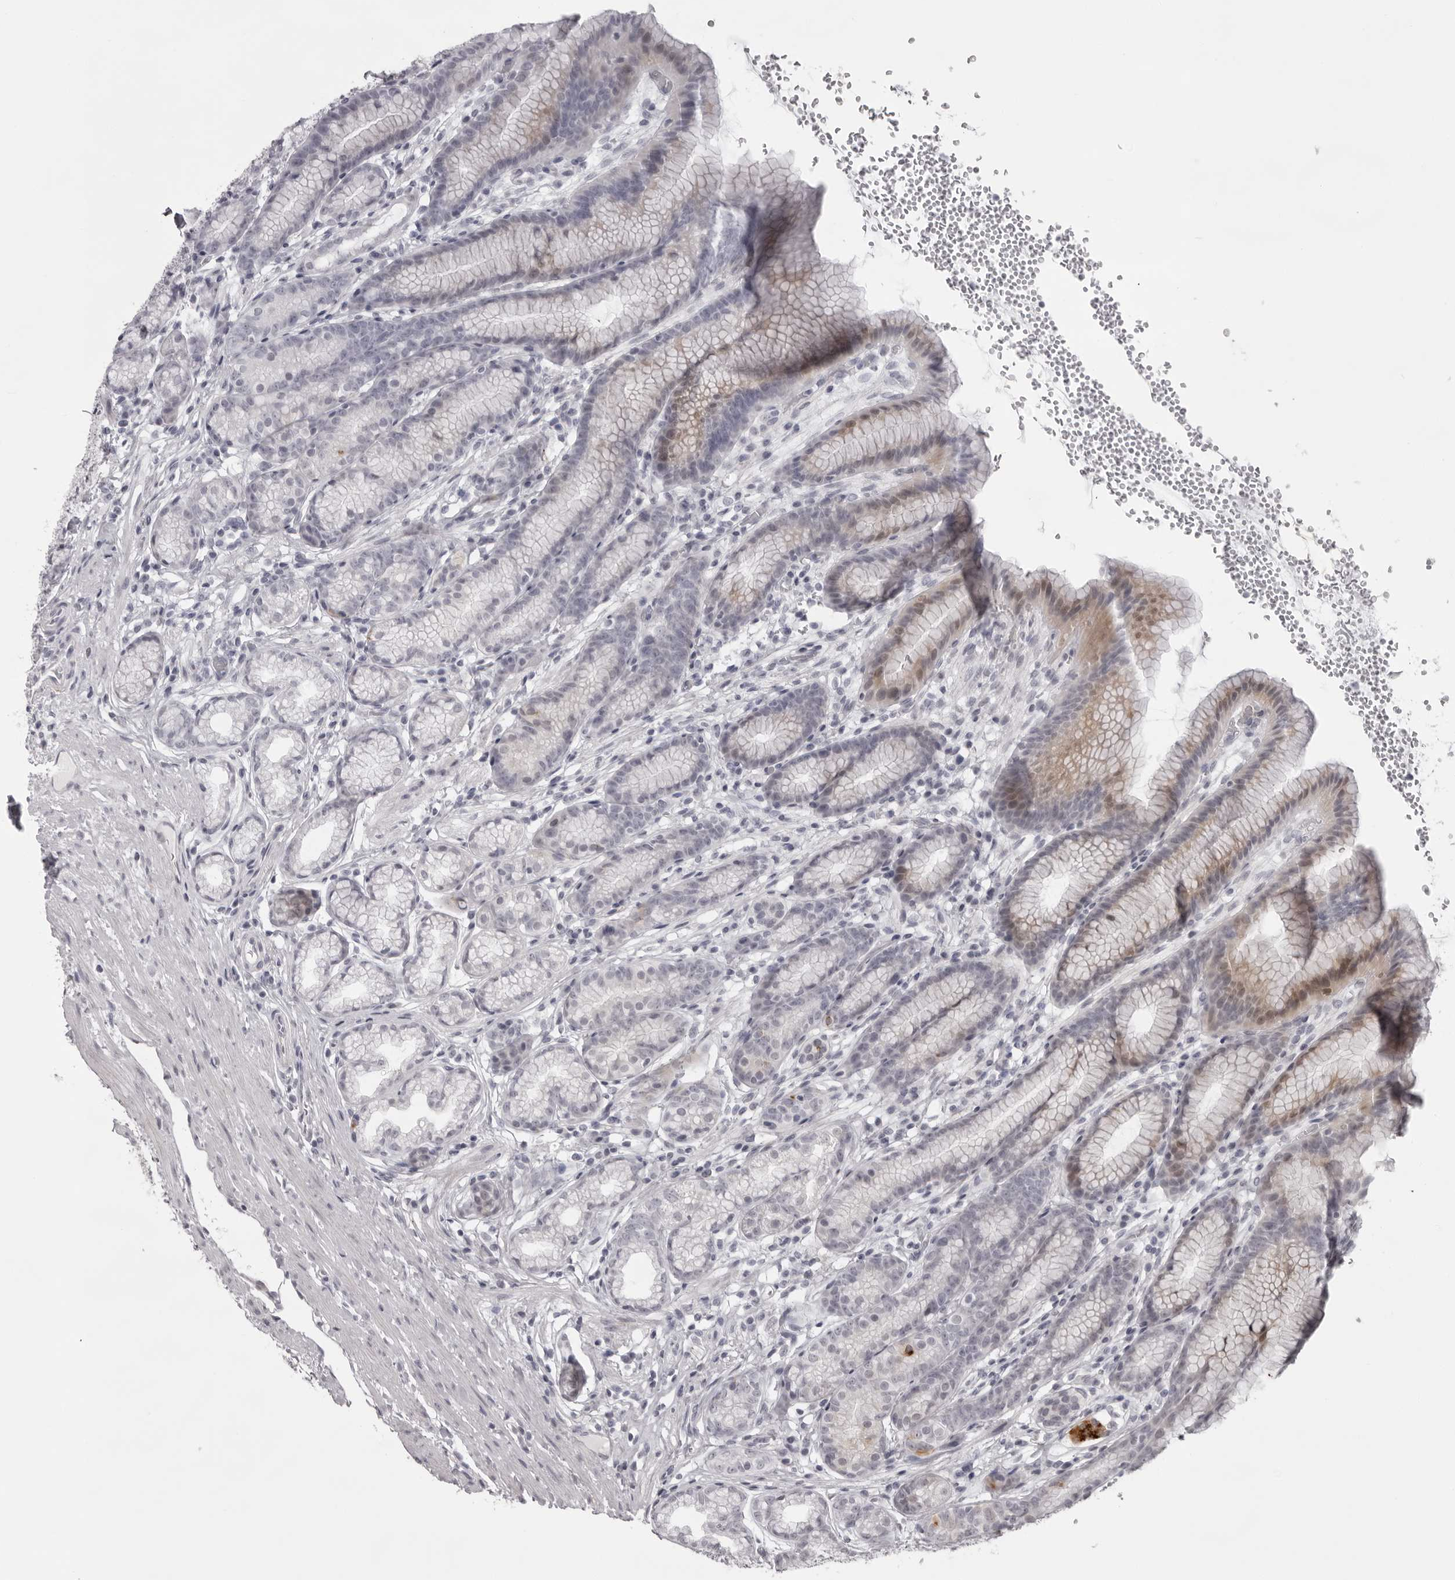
{"staining": {"intensity": "moderate", "quantity": "<25%", "location": "cytoplasmic/membranous"}, "tissue": "stomach", "cell_type": "Glandular cells", "image_type": "normal", "snomed": [{"axis": "morphology", "description": "Normal tissue, NOS"}, {"axis": "topography", "description": "Stomach"}], "caption": "A brown stain shows moderate cytoplasmic/membranous expression of a protein in glandular cells of normal stomach. The staining is performed using DAB (3,3'-diaminobenzidine) brown chromogen to label protein expression. The nuclei are counter-stained blue using hematoxylin.", "gene": "NUDT18", "patient": {"sex": "male", "age": 42}}